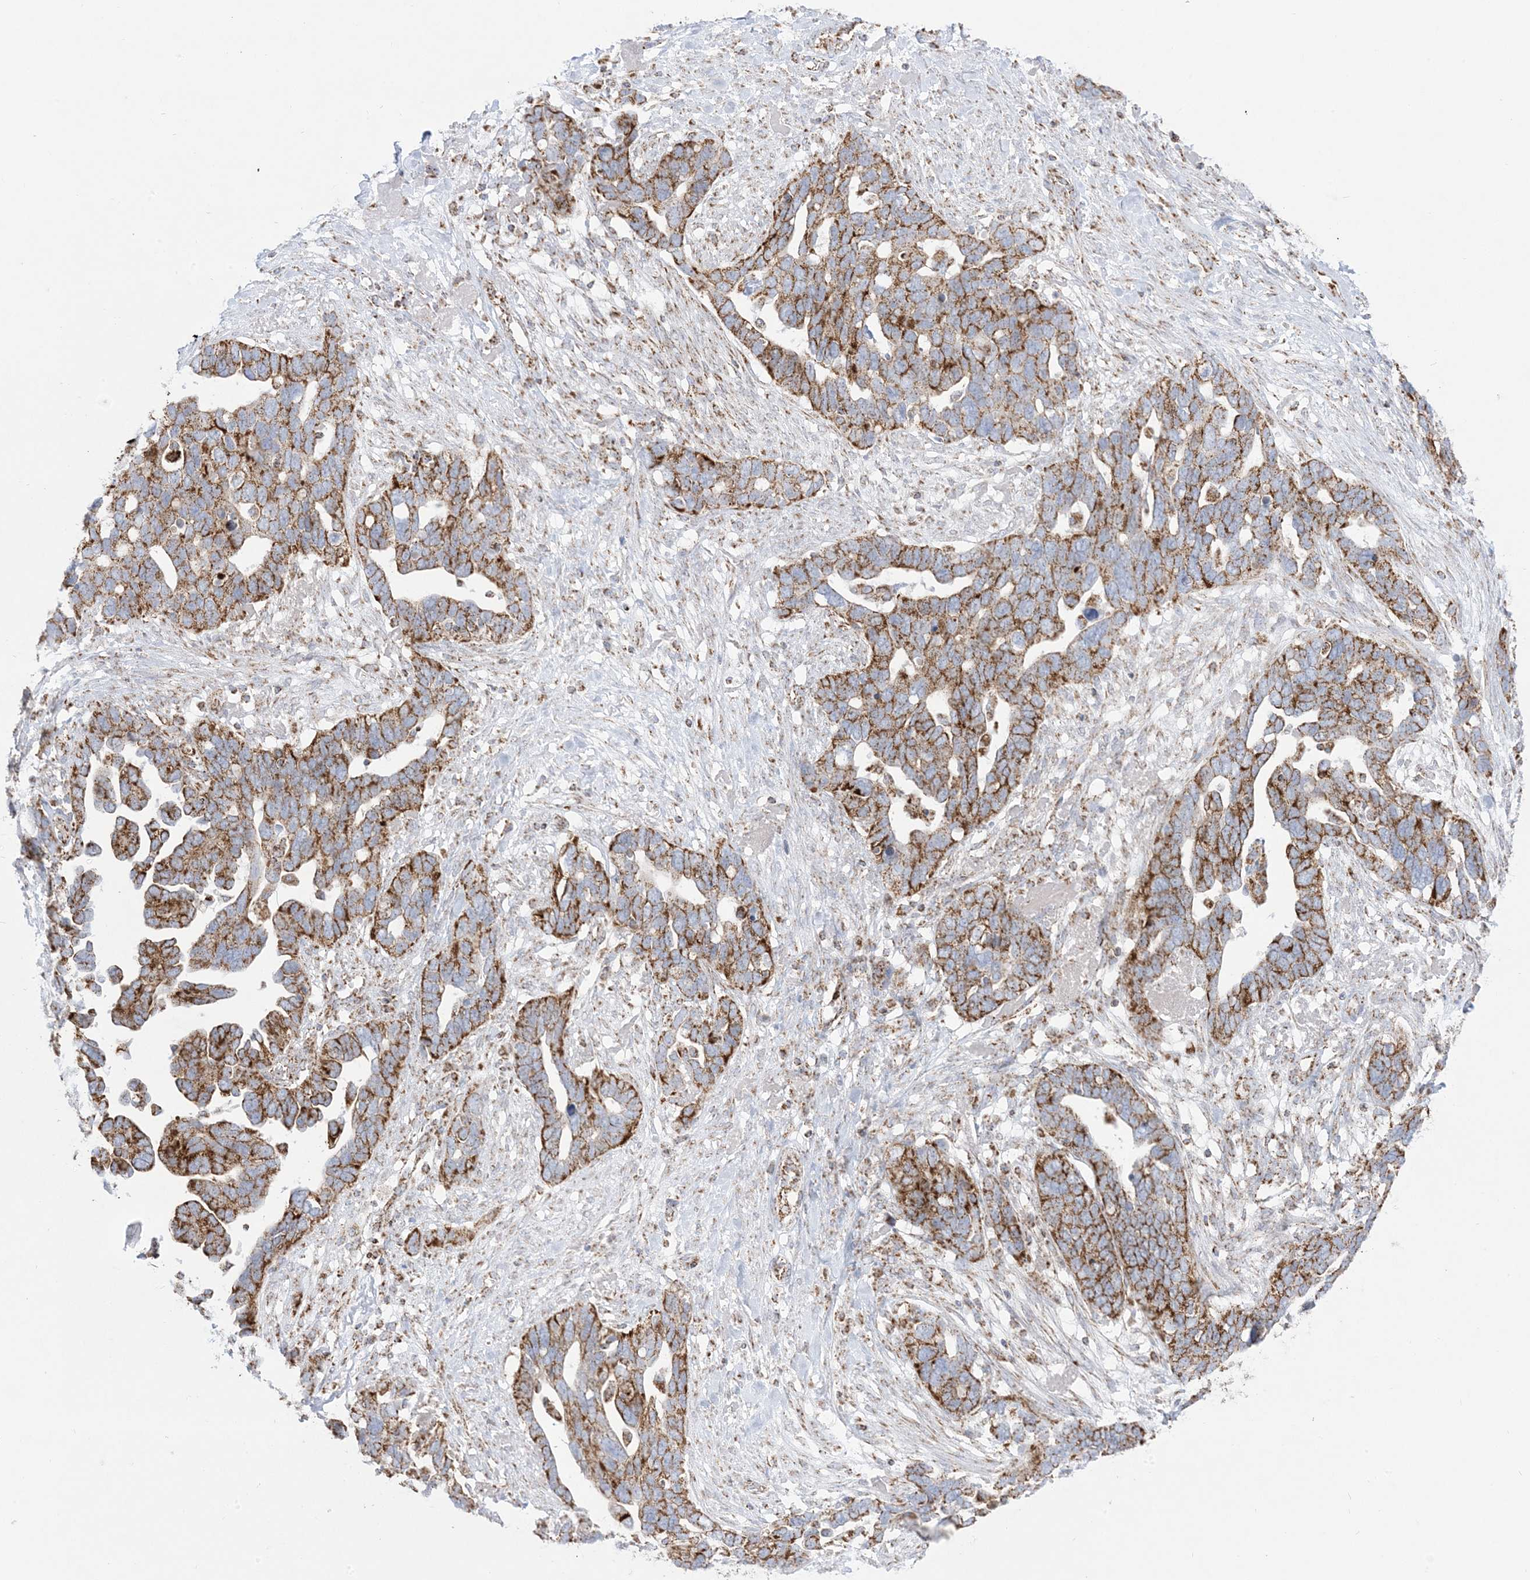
{"staining": {"intensity": "moderate", "quantity": ">75%", "location": "cytoplasmic/membranous"}, "tissue": "ovarian cancer", "cell_type": "Tumor cells", "image_type": "cancer", "snomed": [{"axis": "morphology", "description": "Cystadenocarcinoma, serous, NOS"}, {"axis": "topography", "description": "Ovary"}], "caption": "Ovarian cancer (serous cystadenocarcinoma) tissue demonstrates moderate cytoplasmic/membranous expression in approximately >75% of tumor cells The protein of interest is shown in brown color, while the nuclei are stained blue.", "gene": "MRPS36", "patient": {"sex": "female", "age": 54}}